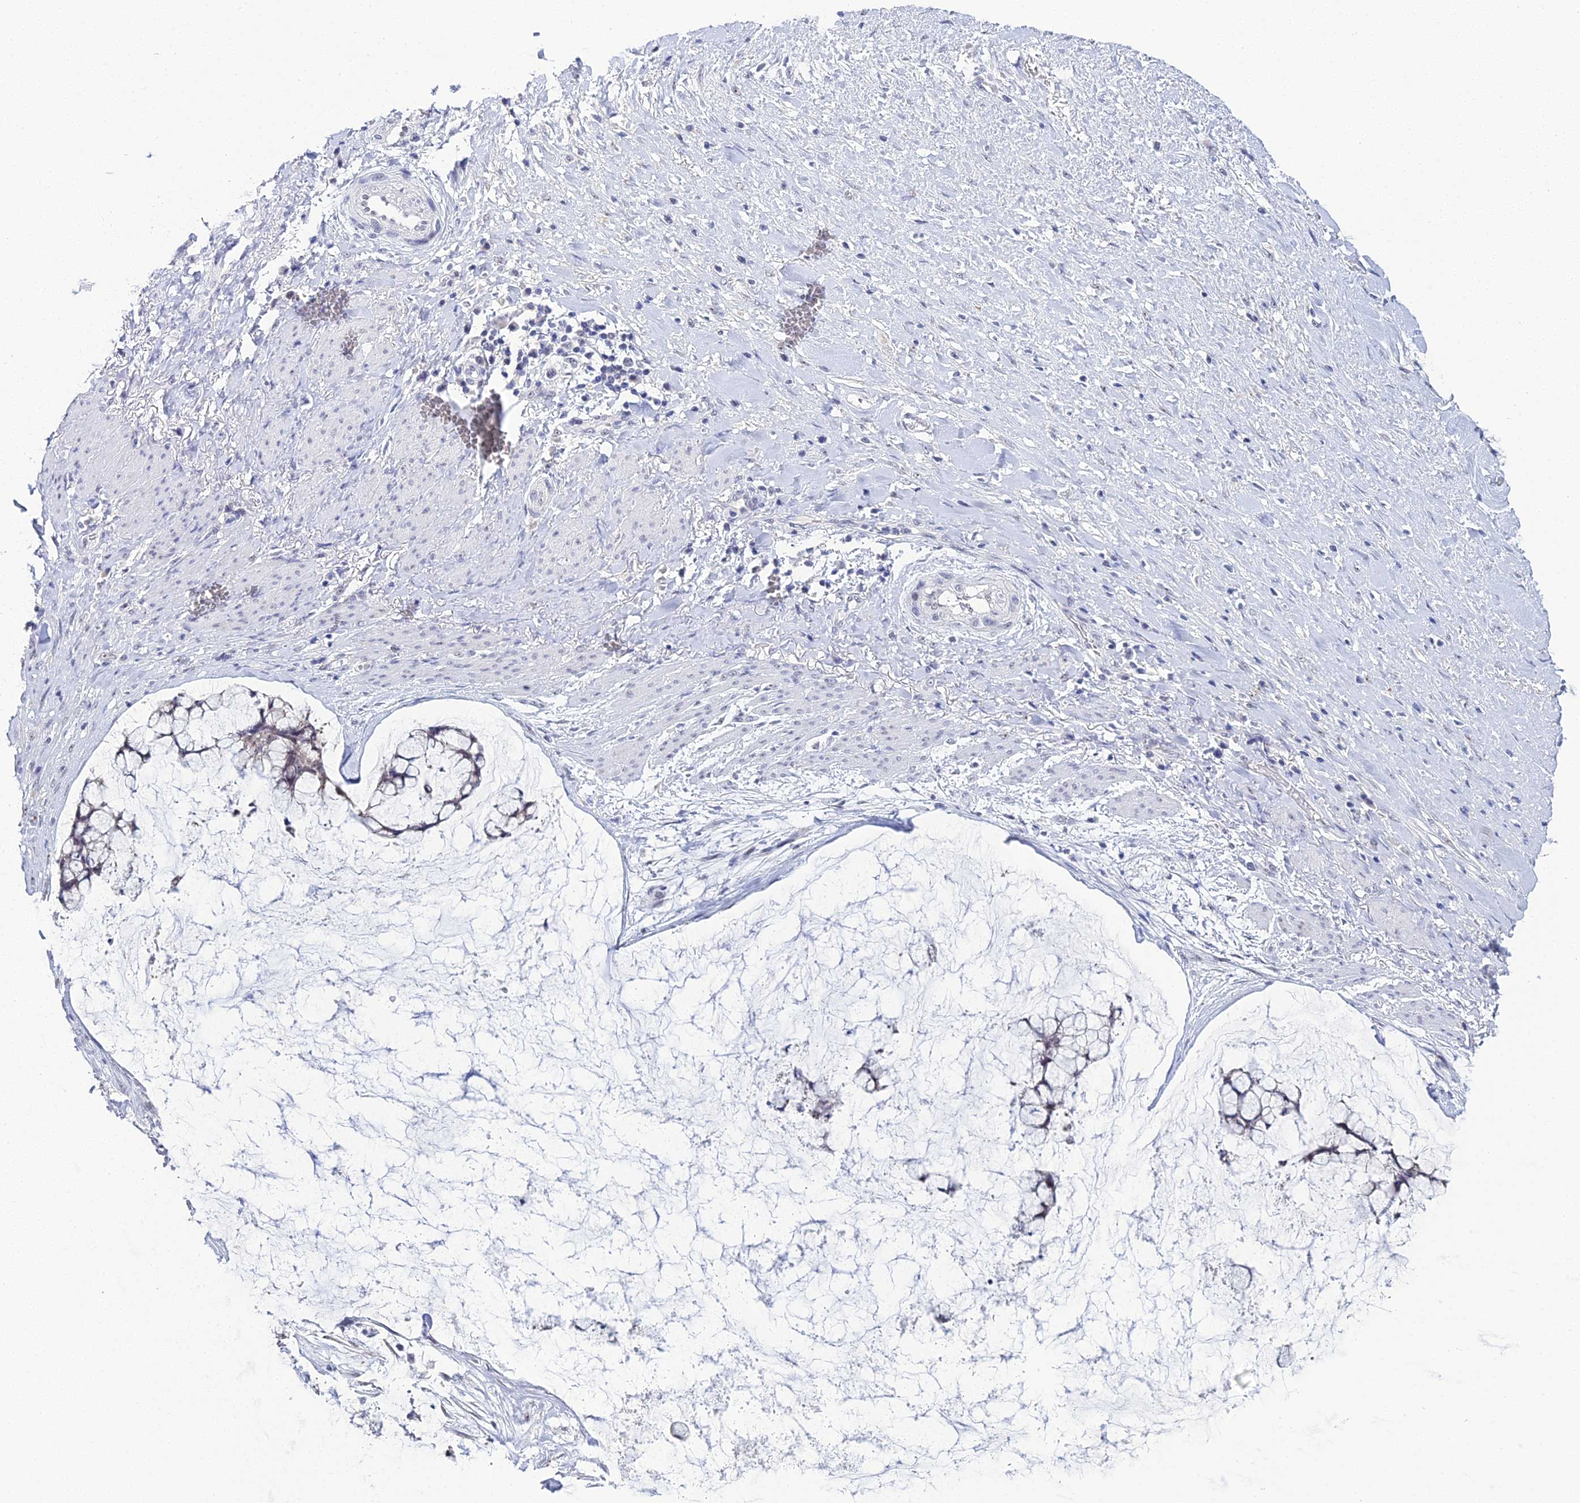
{"staining": {"intensity": "weak", "quantity": ">75%", "location": "cytoplasmic/membranous"}, "tissue": "ovarian cancer", "cell_type": "Tumor cells", "image_type": "cancer", "snomed": [{"axis": "morphology", "description": "Cystadenocarcinoma, mucinous, NOS"}, {"axis": "topography", "description": "Ovary"}], "caption": "Protein expression analysis of ovarian cancer (mucinous cystadenocarcinoma) demonstrates weak cytoplasmic/membranous positivity in about >75% of tumor cells.", "gene": "PLPP4", "patient": {"sex": "female", "age": 42}}